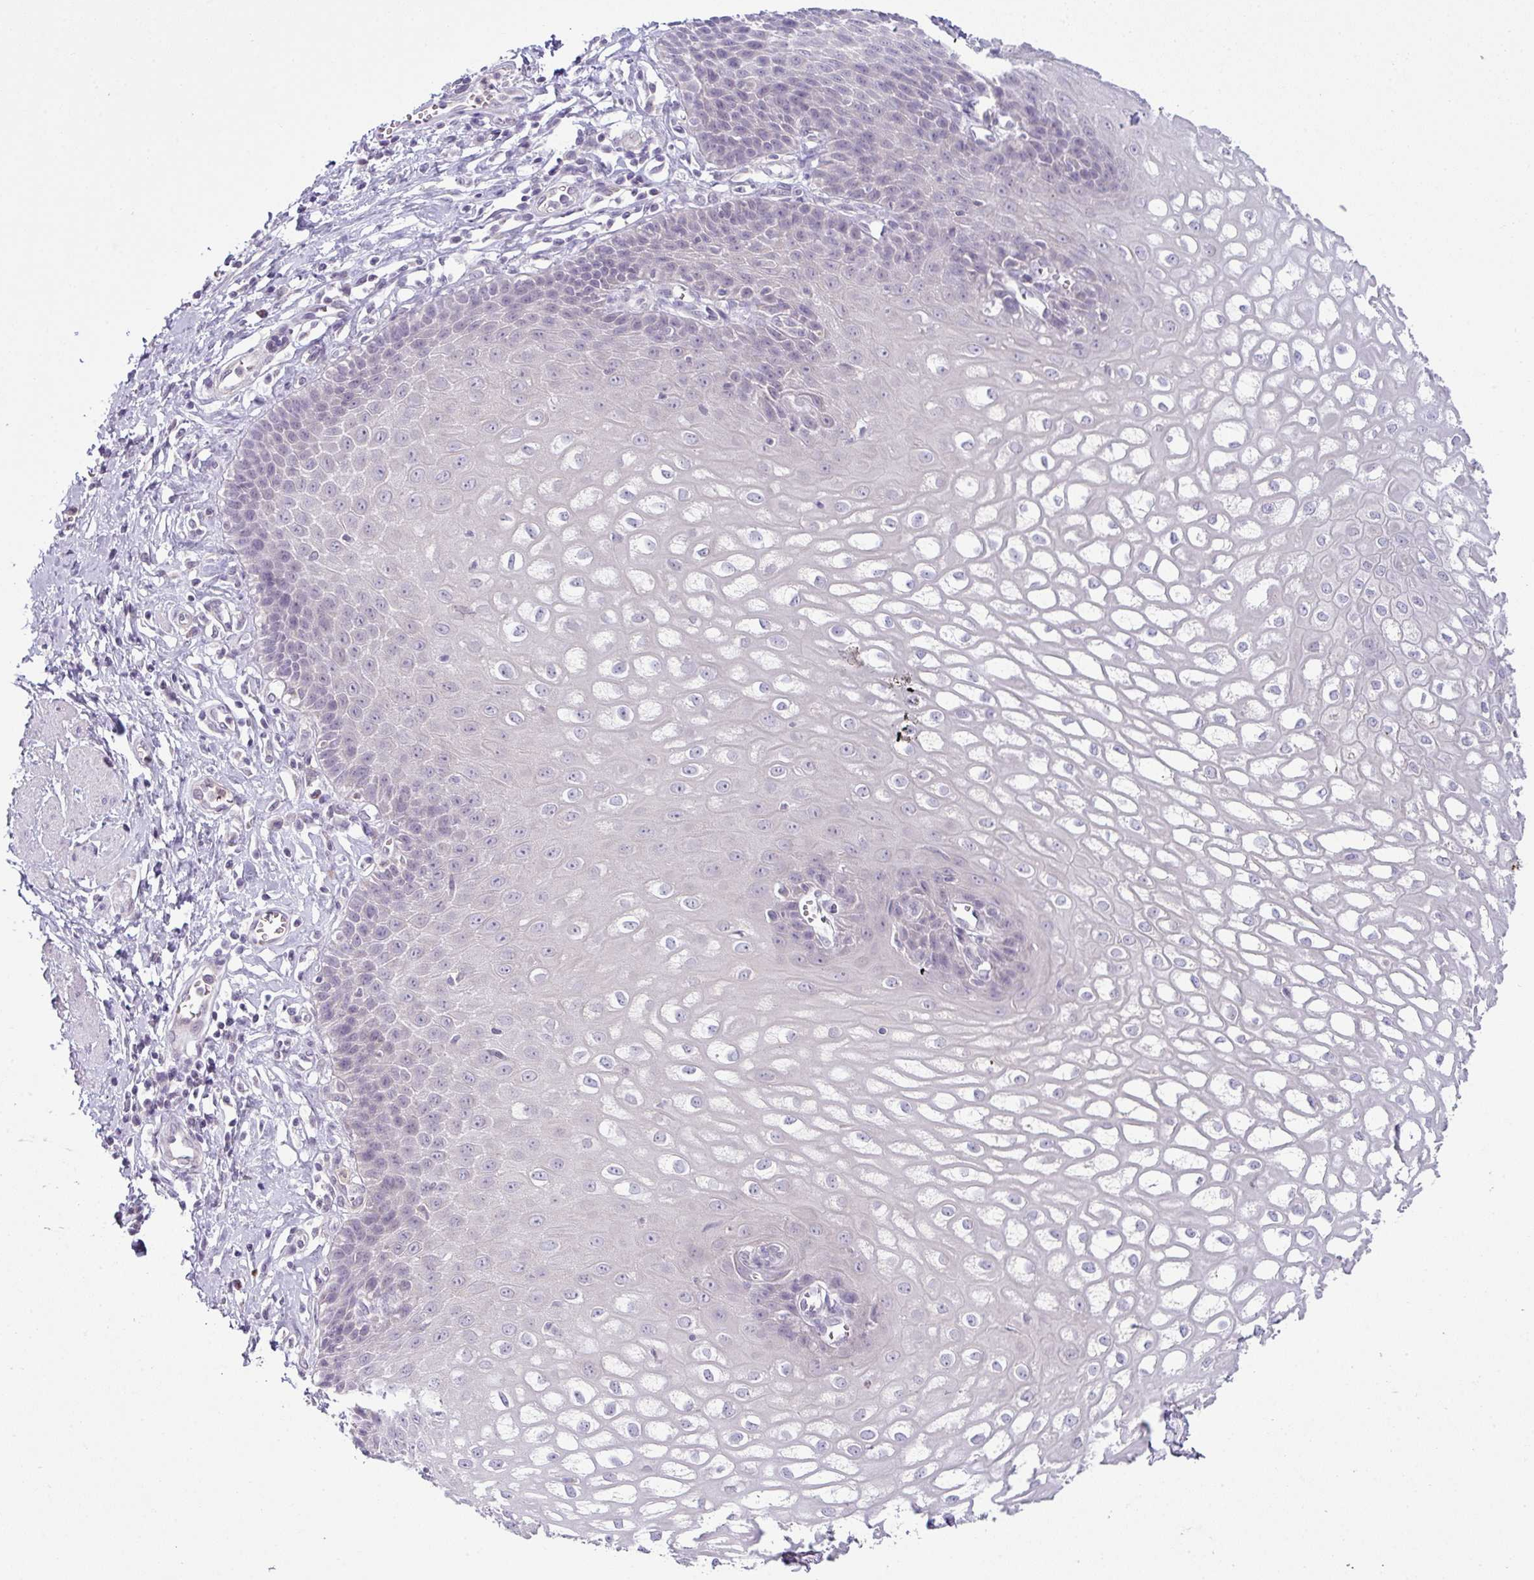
{"staining": {"intensity": "negative", "quantity": "none", "location": "none"}, "tissue": "esophagus", "cell_type": "Squamous epithelial cells", "image_type": "normal", "snomed": [{"axis": "morphology", "description": "Normal tissue, NOS"}, {"axis": "topography", "description": "Esophagus"}], "caption": "Esophagus stained for a protein using immunohistochemistry (IHC) displays no expression squamous epithelial cells.", "gene": "HBEGF", "patient": {"sex": "male", "age": 67}}